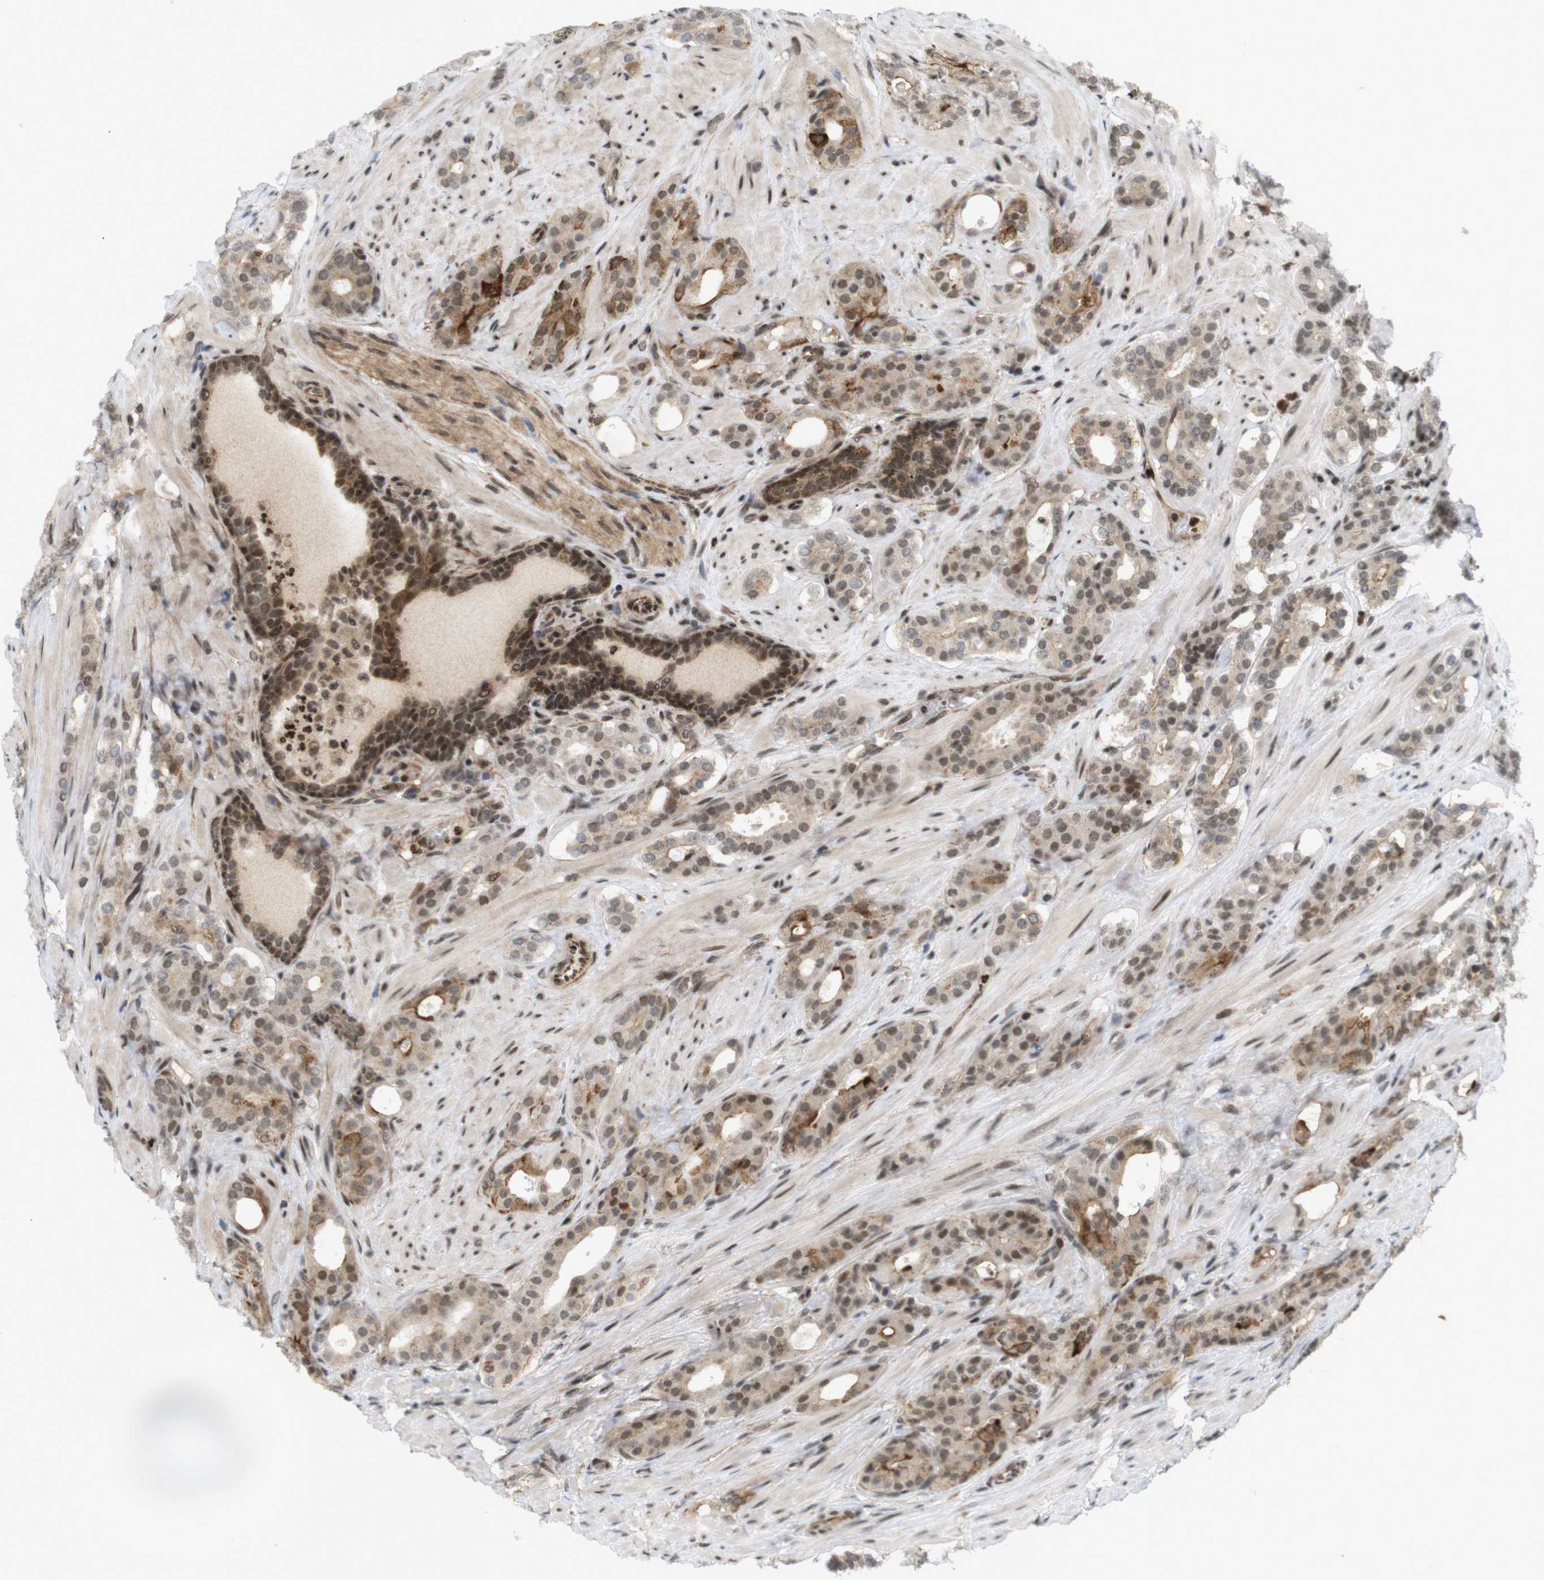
{"staining": {"intensity": "moderate", "quantity": ">75%", "location": "cytoplasmic/membranous,nuclear"}, "tissue": "prostate cancer", "cell_type": "Tumor cells", "image_type": "cancer", "snomed": [{"axis": "morphology", "description": "Adenocarcinoma, Low grade"}, {"axis": "topography", "description": "Prostate"}], "caption": "Adenocarcinoma (low-grade) (prostate) tissue shows moderate cytoplasmic/membranous and nuclear positivity in approximately >75% of tumor cells, visualized by immunohistochemistry.", "gene": "SP2", "patient": {"sex": "male", "age": 63}}